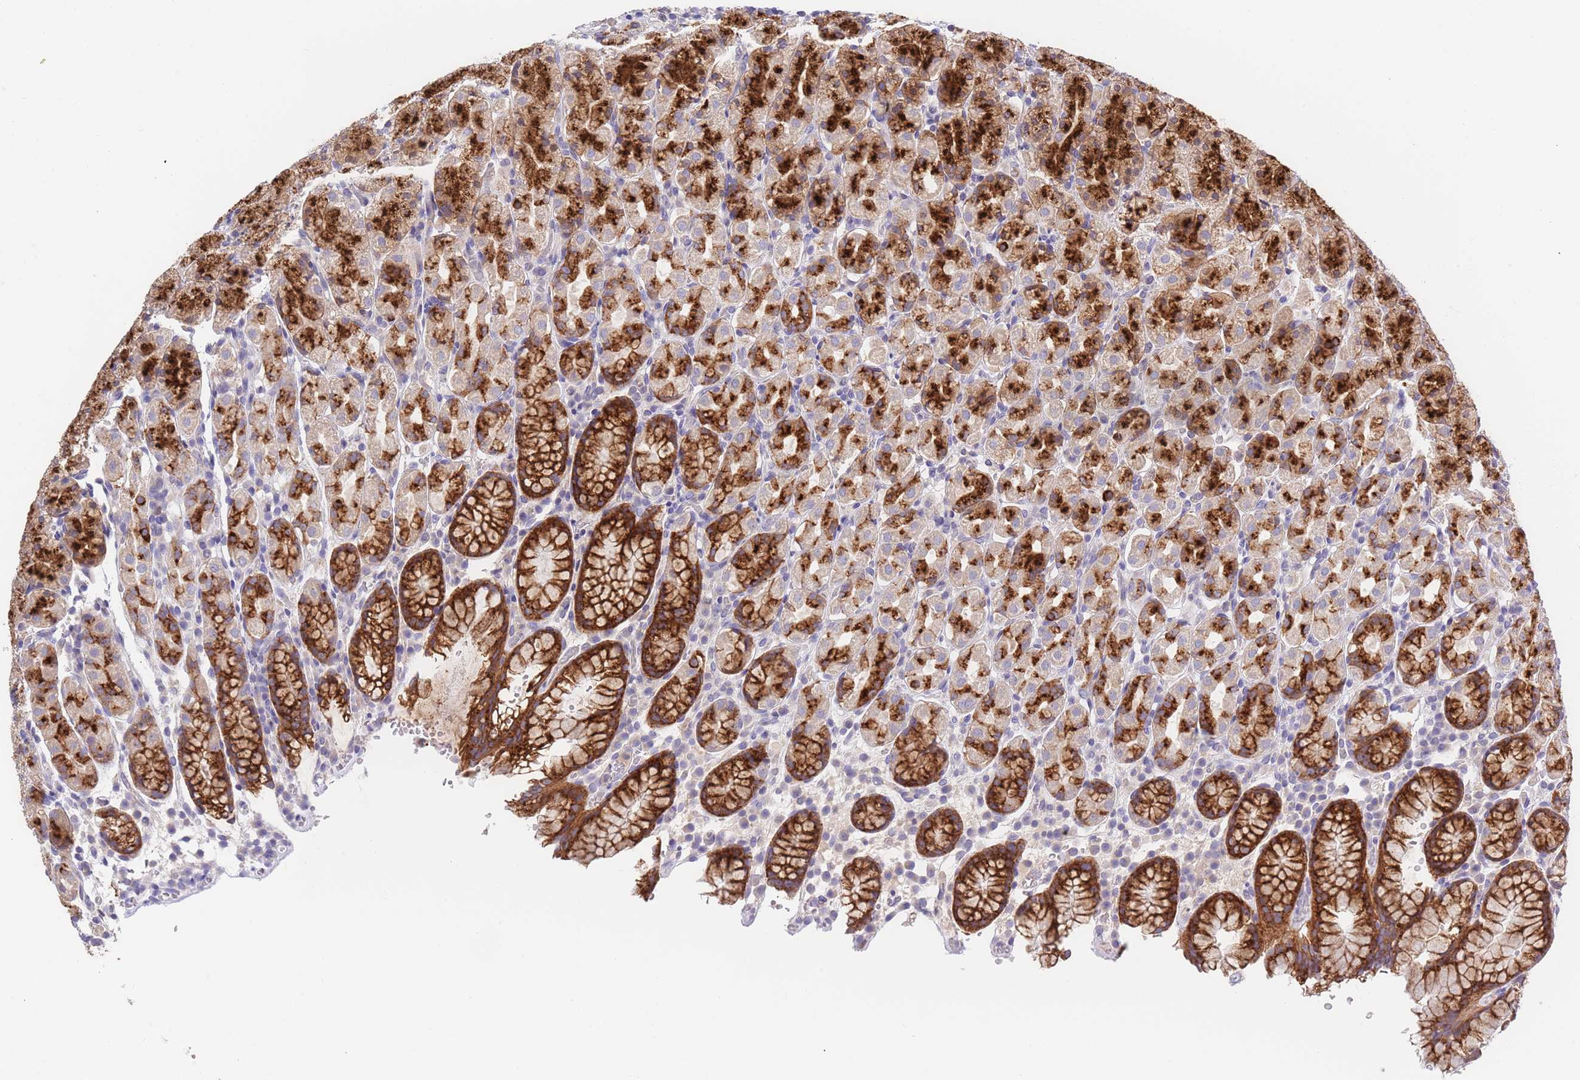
{"staining": {"intensity": "strong", "quantity": "25%-75%", "location": "cytoplasmic/membranous"}, "tissue": "stomach", "cell_type": "Glandular cells", "image_type": "normal", "snomed": [{"axis": "morphology", "description": "Normal tissue, NOS"}, {"axis": "topography", "description": "Stomach, upper"}, {"axis": "topography", "description": "Stomach"}], "caption": "Stomach was stained to show a protein in brown. There is high levels of strong cytoplasmic/membranous staining in about 25%-75% of glandular cells. Using DAB (brown) and hematoxylin (blue) stains, captured at high magnification using brightfield microscopy.", "gene": "BORCS5", "patient": {"sex": "male", "age": 62}}